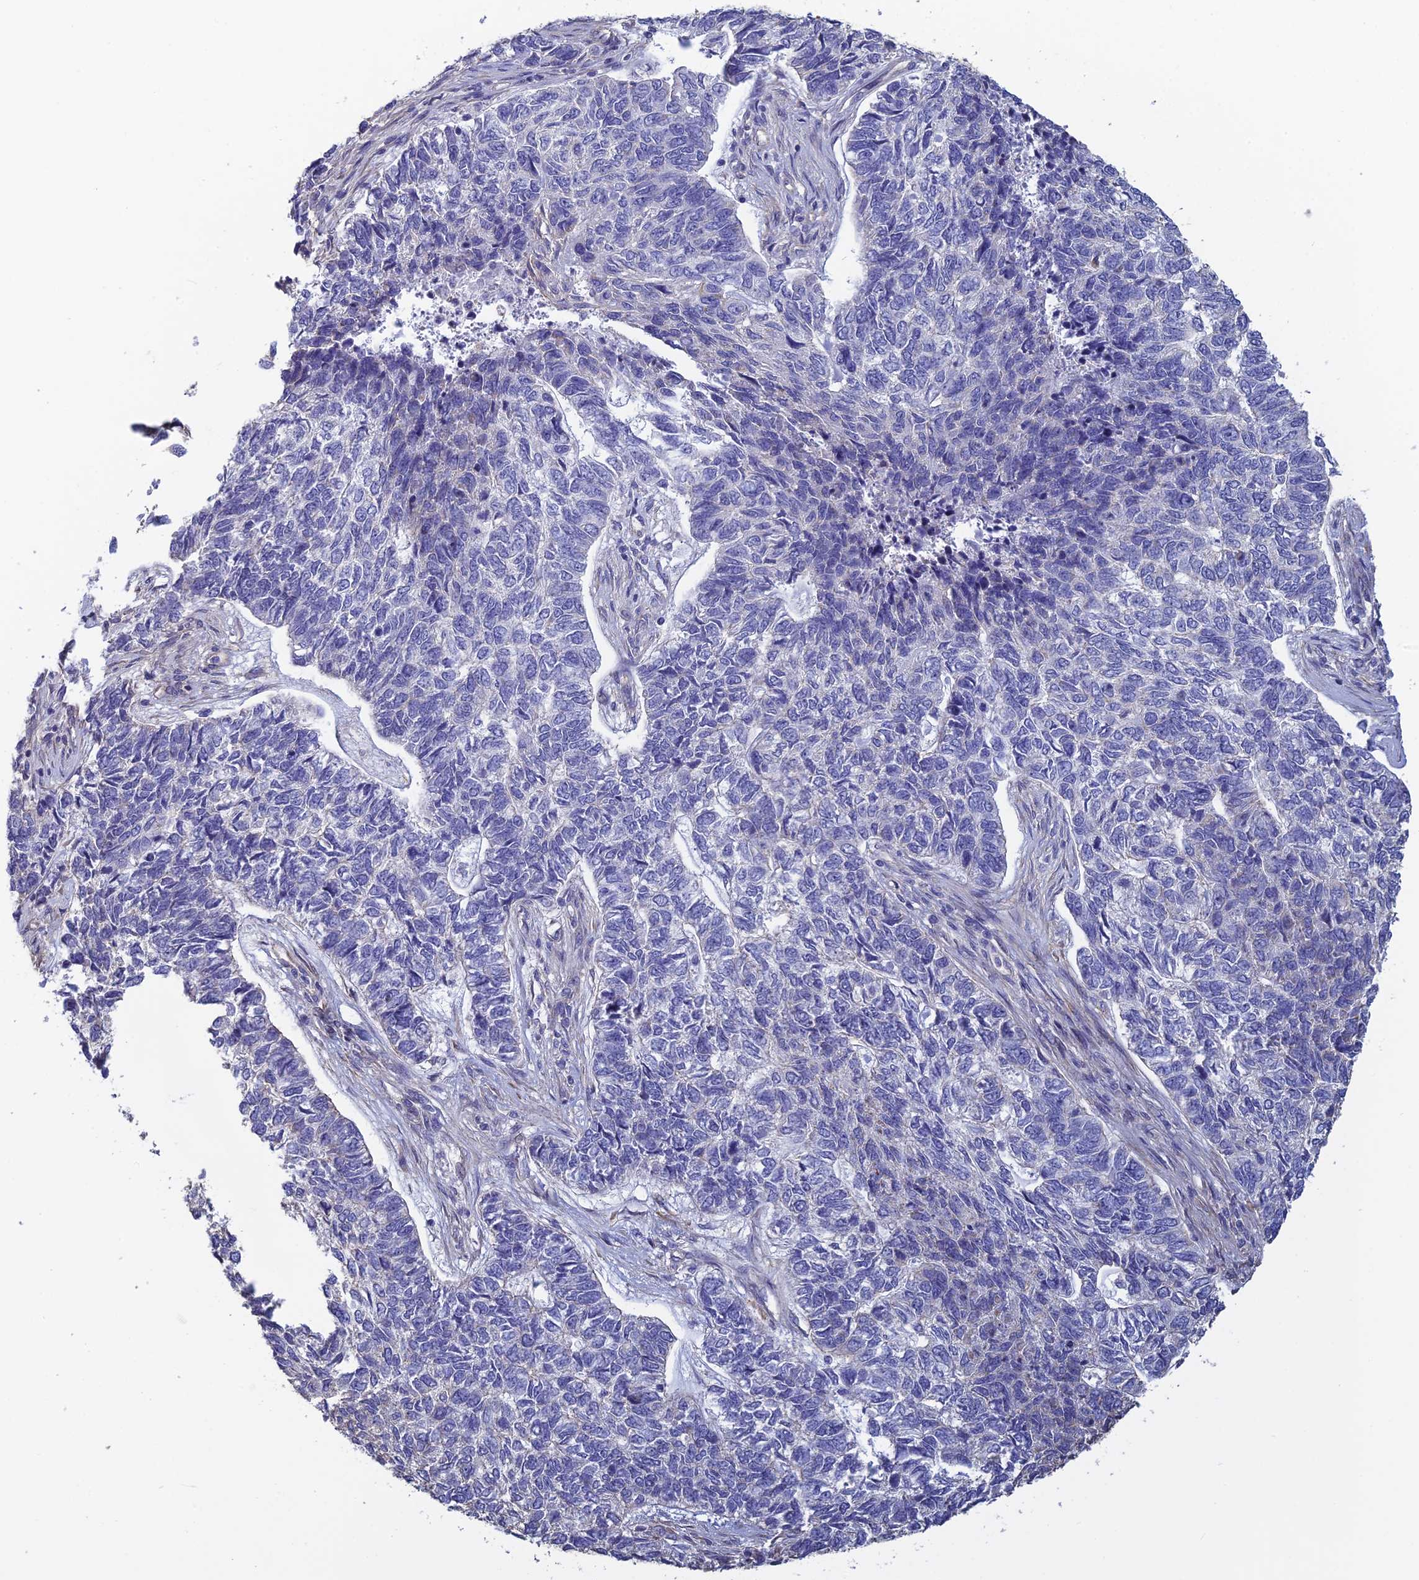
{"staining": {"intensity": "negative", "quantity": "none", "location": "none"}, "tissue": "skin cancer", "cell_type": "Tumor cells", "image_type": "cancer", "snomed": [{"axis": "morphology", "description": "Basal cell carcinoma"}, {"axis": "topography", "description": "Skin"}], "caption": "Skin basal cell carcinoma stained for a protein using IHC displays no staining tumor cells.", "gene": "PCDHA5", "patient": {"sex": "female", "age": 65}}